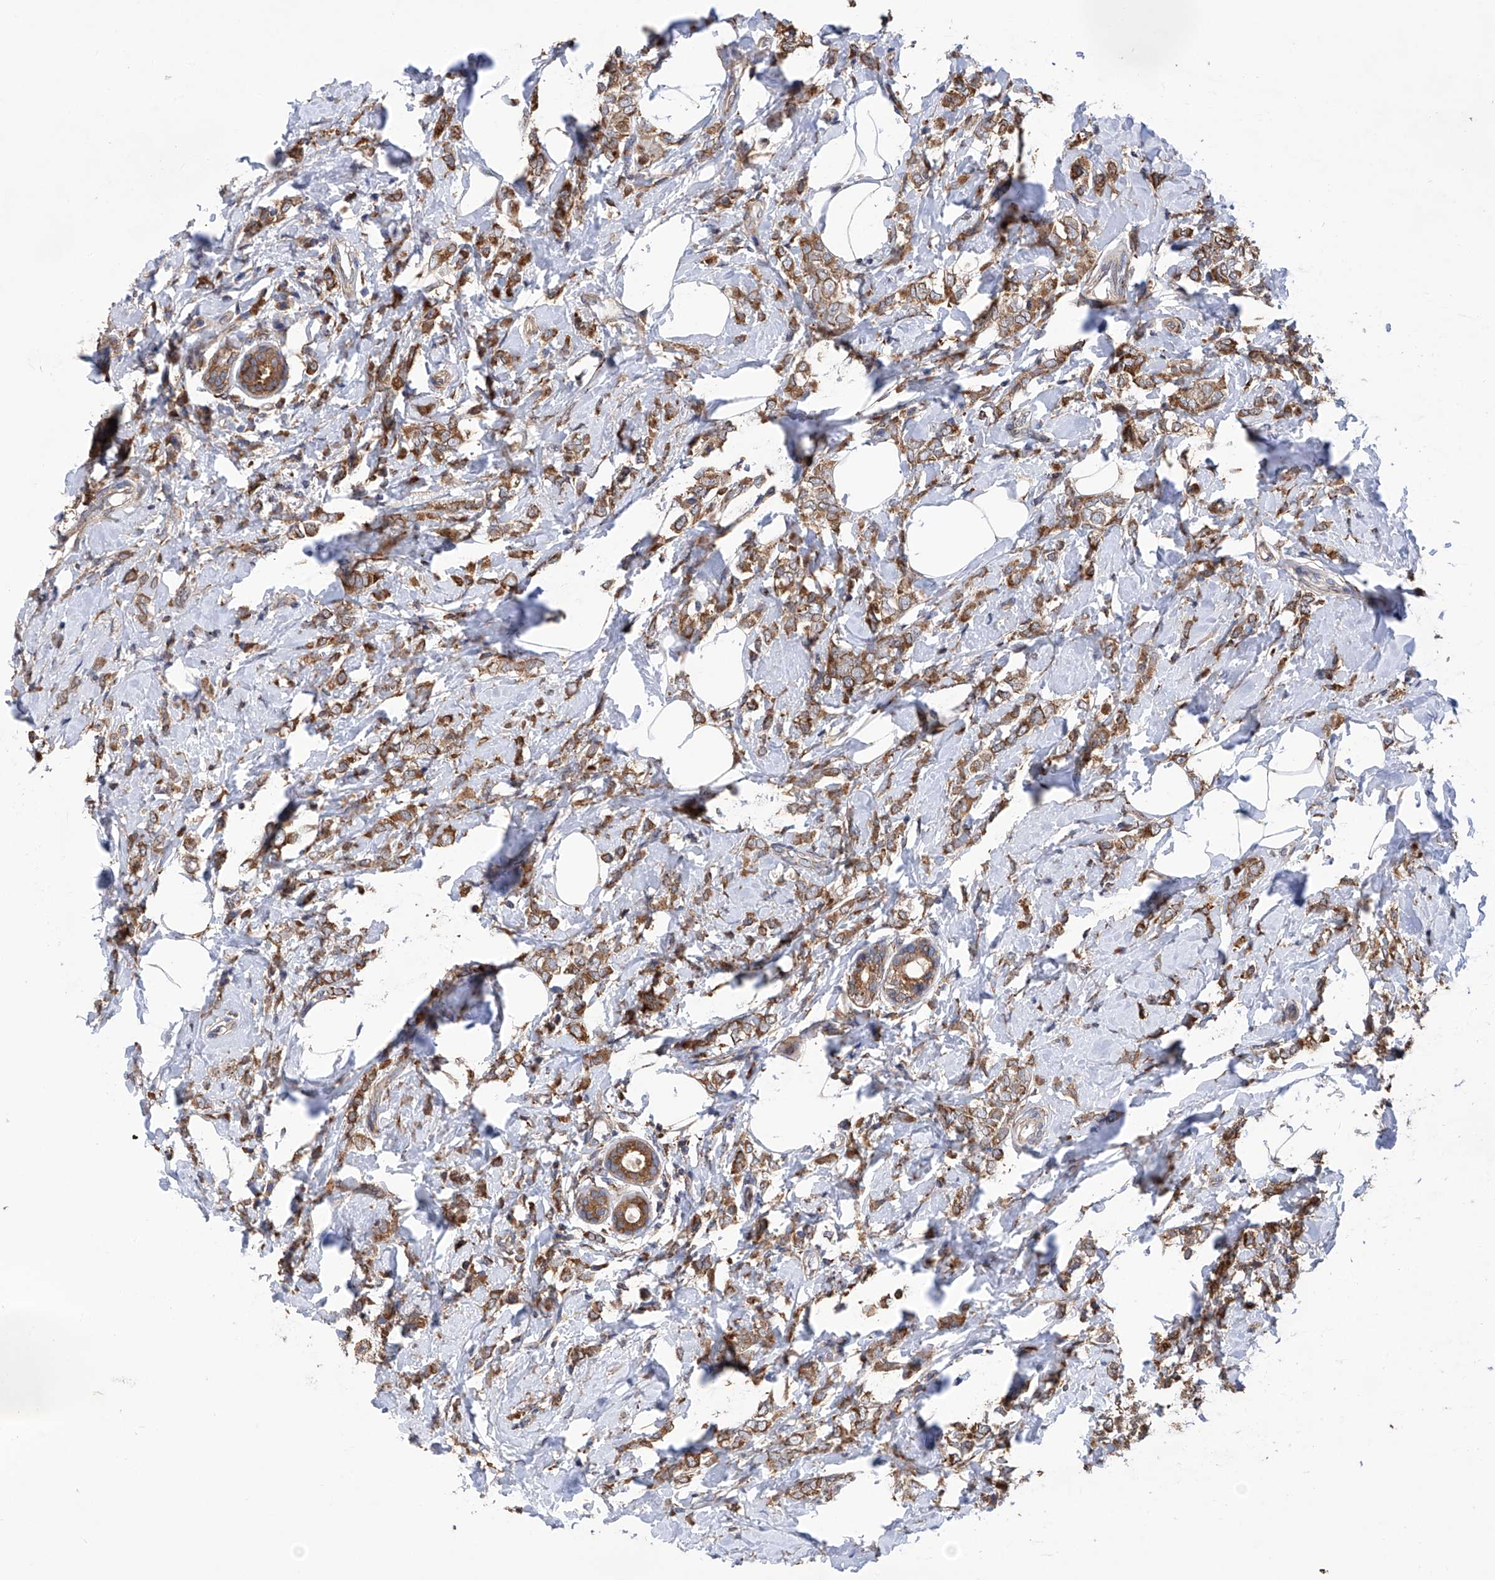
{"staining": {"intensity": "moderate", "quantity": ">75%", "location": "cytoplasmic/membranous"}, "tissue": "breast cancer", "cell_type": "Tumor cells", "image_type": "cancer", "snomed": [{"axis": "morphology", "description": "Lobular carcinoma"}, {"axis": "topography", "description": "Breast"}], "caption": "Tumor cells demonstrate medium levels of moderate cytoplasmic/membranous staining in approximately >75% of cells in human lobular carcinoma (breast).", "gene": "DNAH8", "patient": {"sex": "female", "age": 47}}